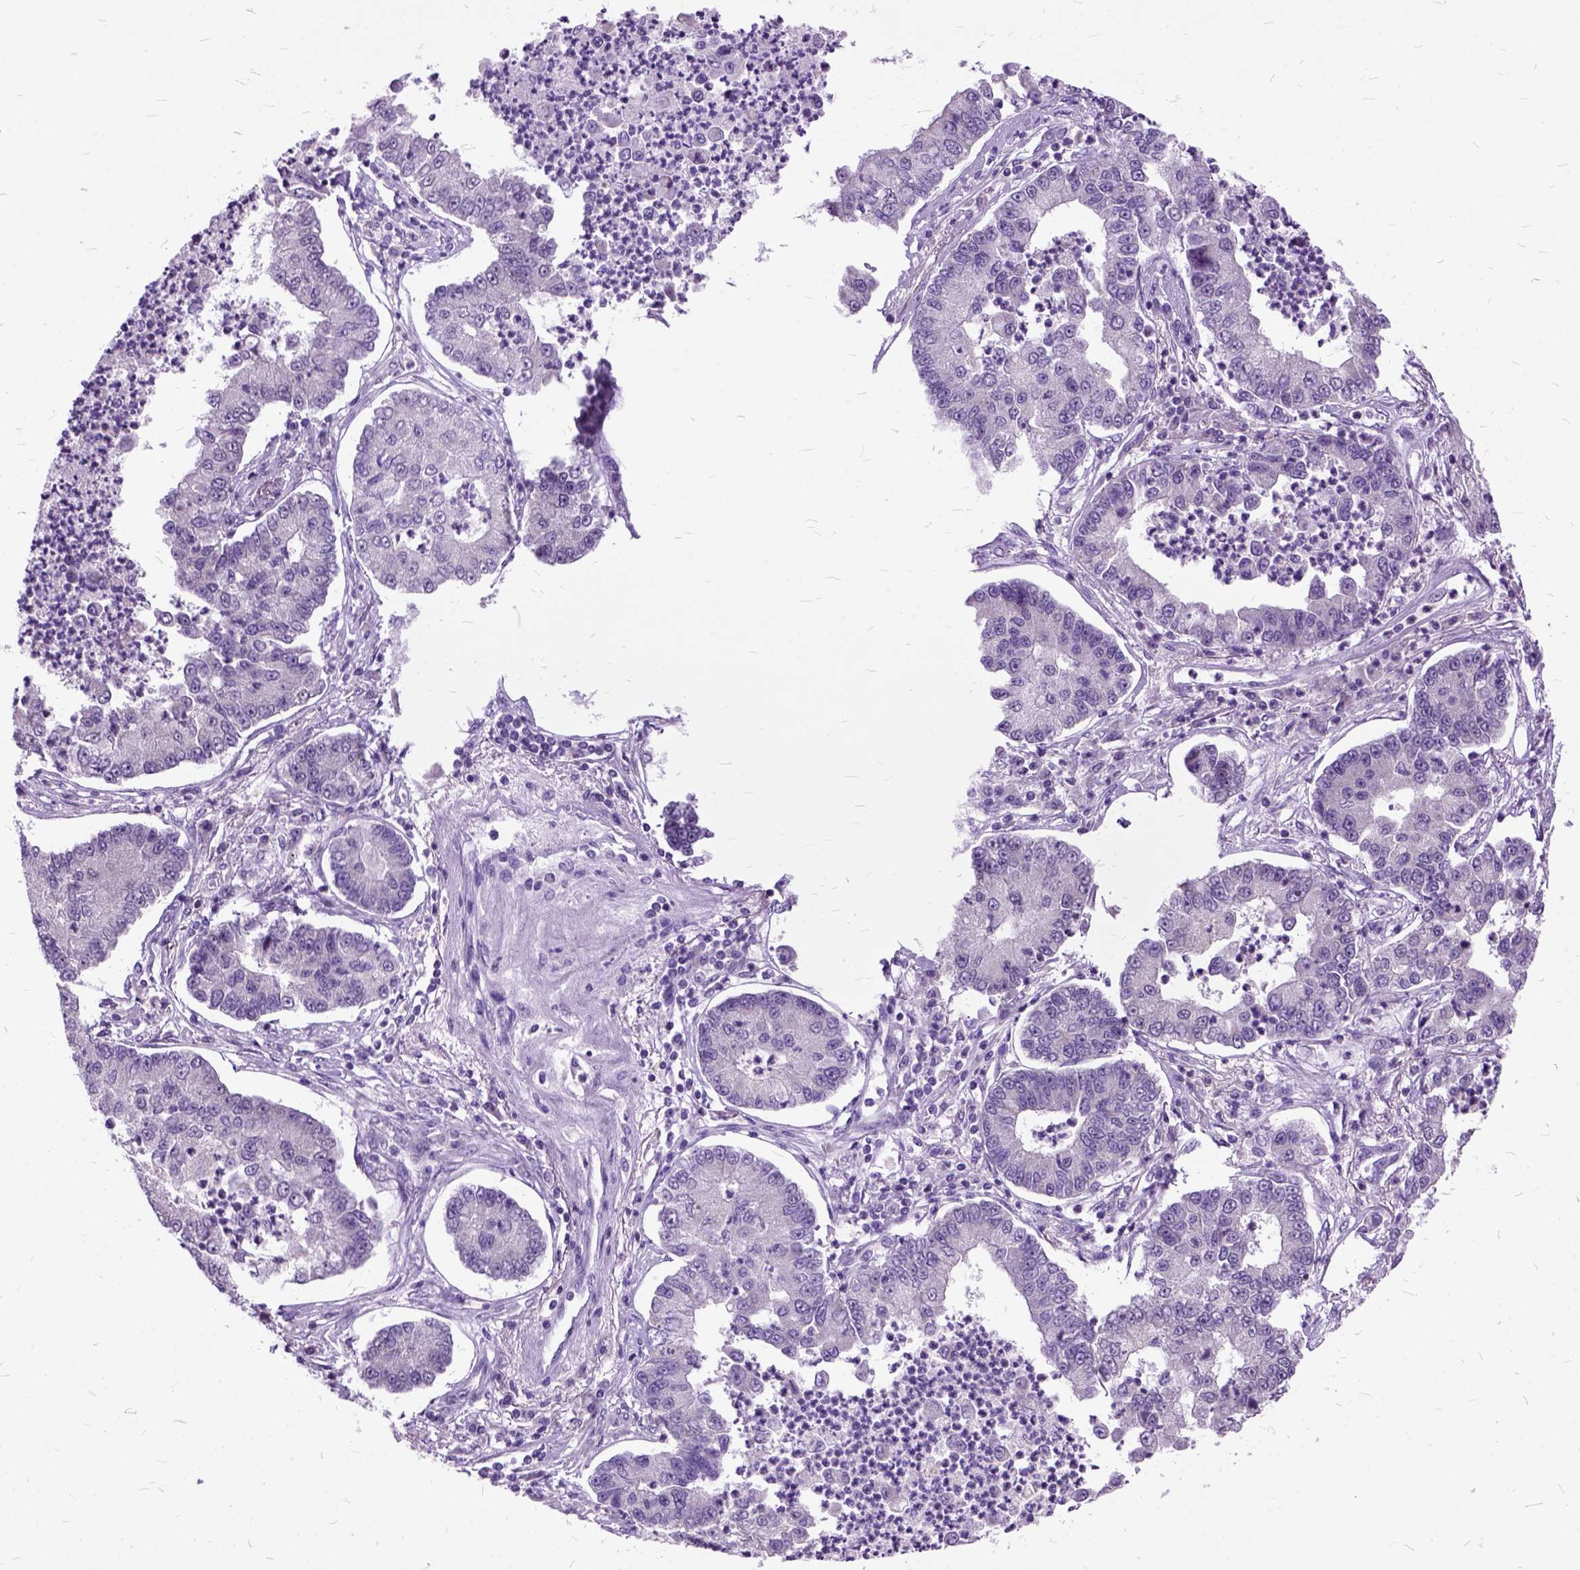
{"staining": {"intensity": "negative", "quantity": "none", "location": "none"}, "tissue": "lung cancer", "cell_type": "Tumor cells", "image_type": "cancer", "snomed": [{"axis": "morphology", "description": "Adenocarcinoma, NOS"}, {"axis": "topography", "description": "Lung"}], "caption": "Adenocarcinoma (lung) stained for a protein using IHC reveals no positivity tumor cells.", "gene": "ORC5", "patient": {"sex": "female", "age": 57}}